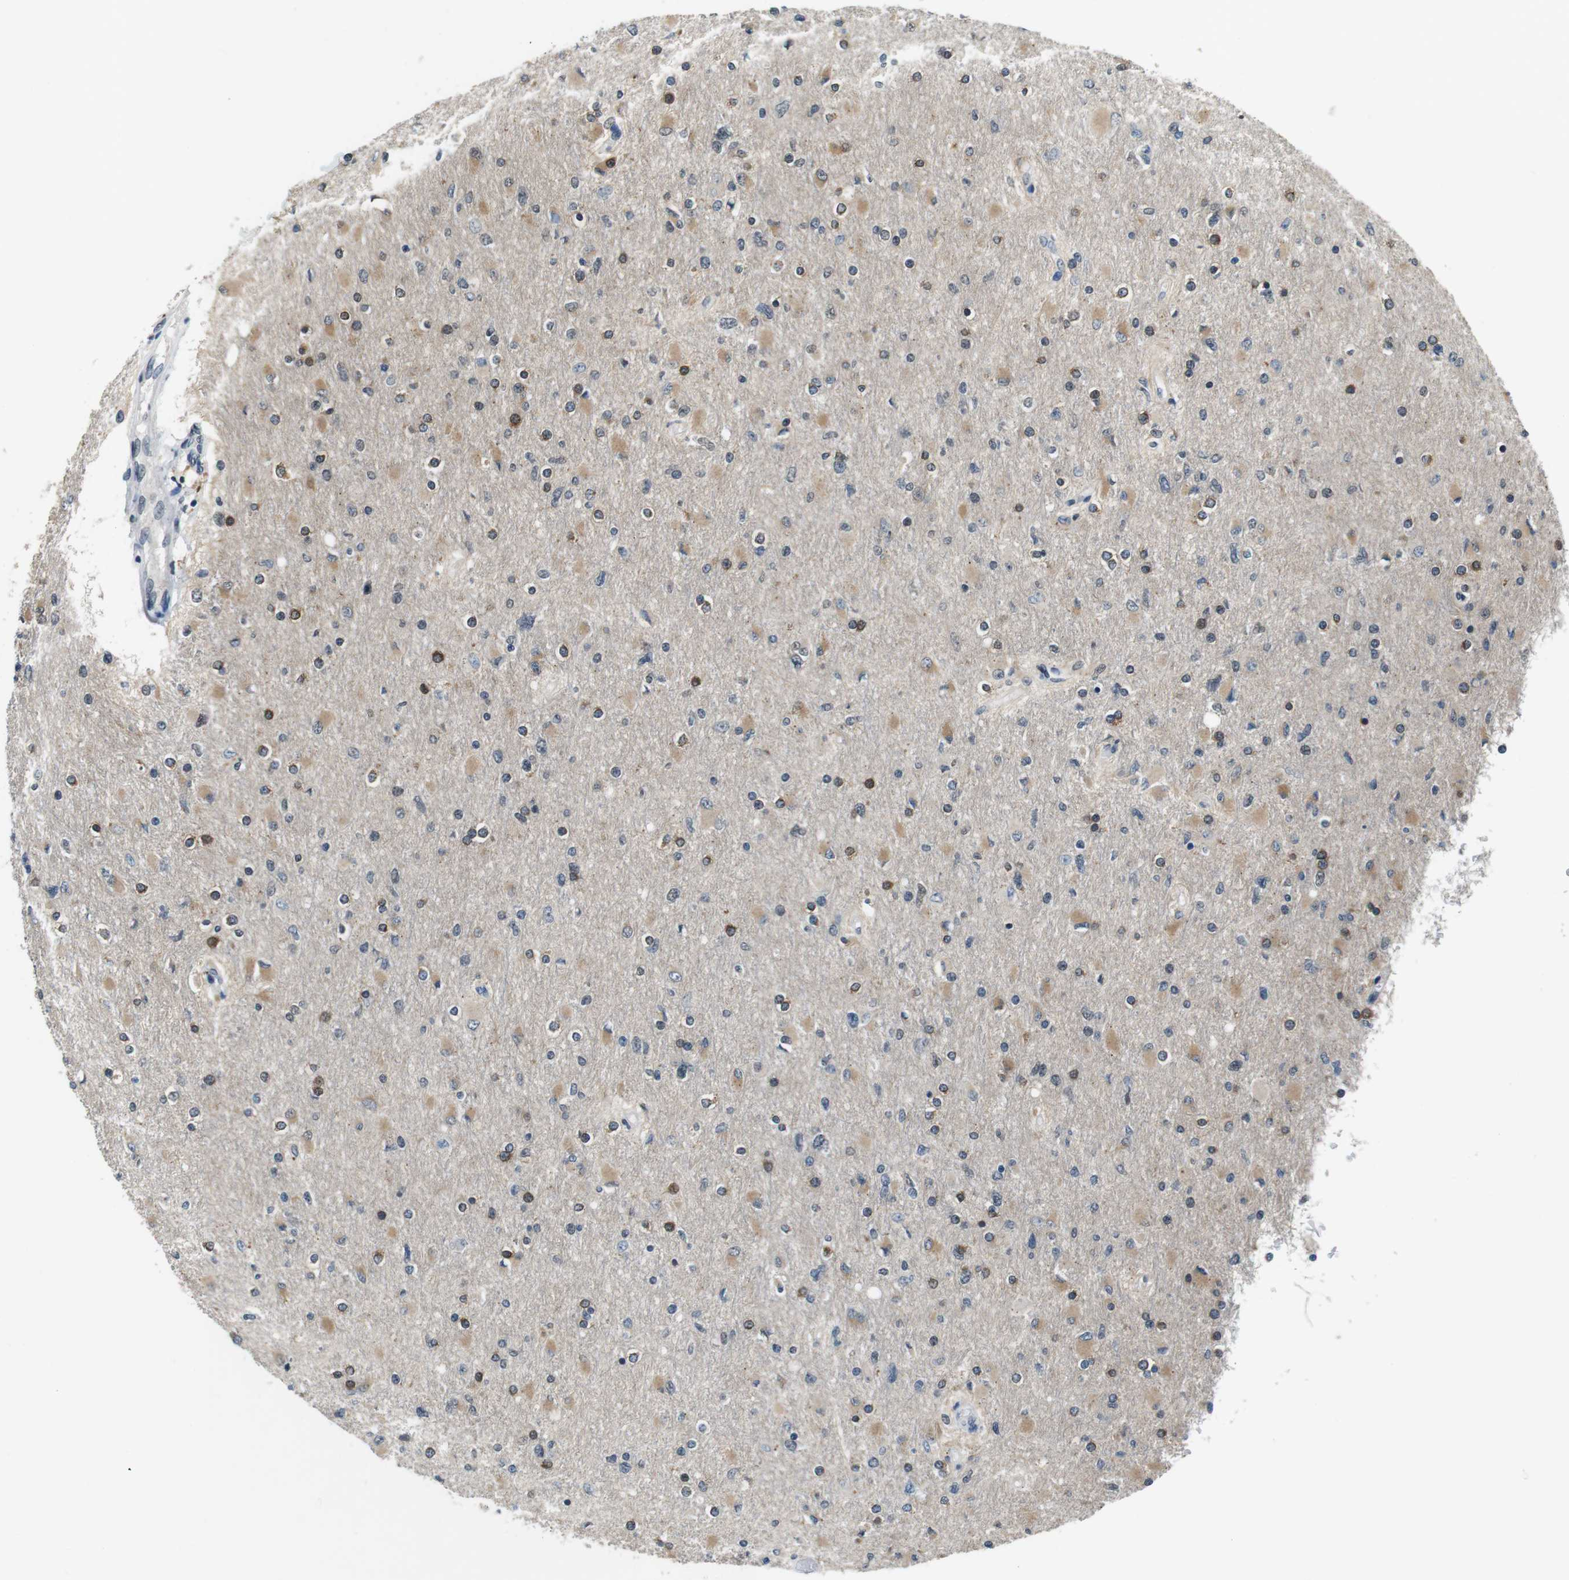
{"staining": {"intensity": "weak", "quantity": "25%-75%", "location": "cytoplasmic/membranous,nuclear"}, "tissue": "glioma", "cell_type": "Tumor cells", "image_type": "cancer", "snomed": [{"axis": "morphology", "description": "Glioma, malignant, High grade"}, {"axis": "topography", "description": "Cerebral cortex"}], "caption": "Immunohistochemistry (IHC) photomicrograph of neoplastic tissue: human high-grade glioma (malignant) stained using immunohistochemistry exhibits low levels of weak protein expression localized specifically in the cytoplasmic/membranous and nuclear of tumor cells, appearing as a cytoplasmic/membranous and nuclear brown color.", "gene": "CD163L1", "patient": {"sex": "female", "age": 36}}